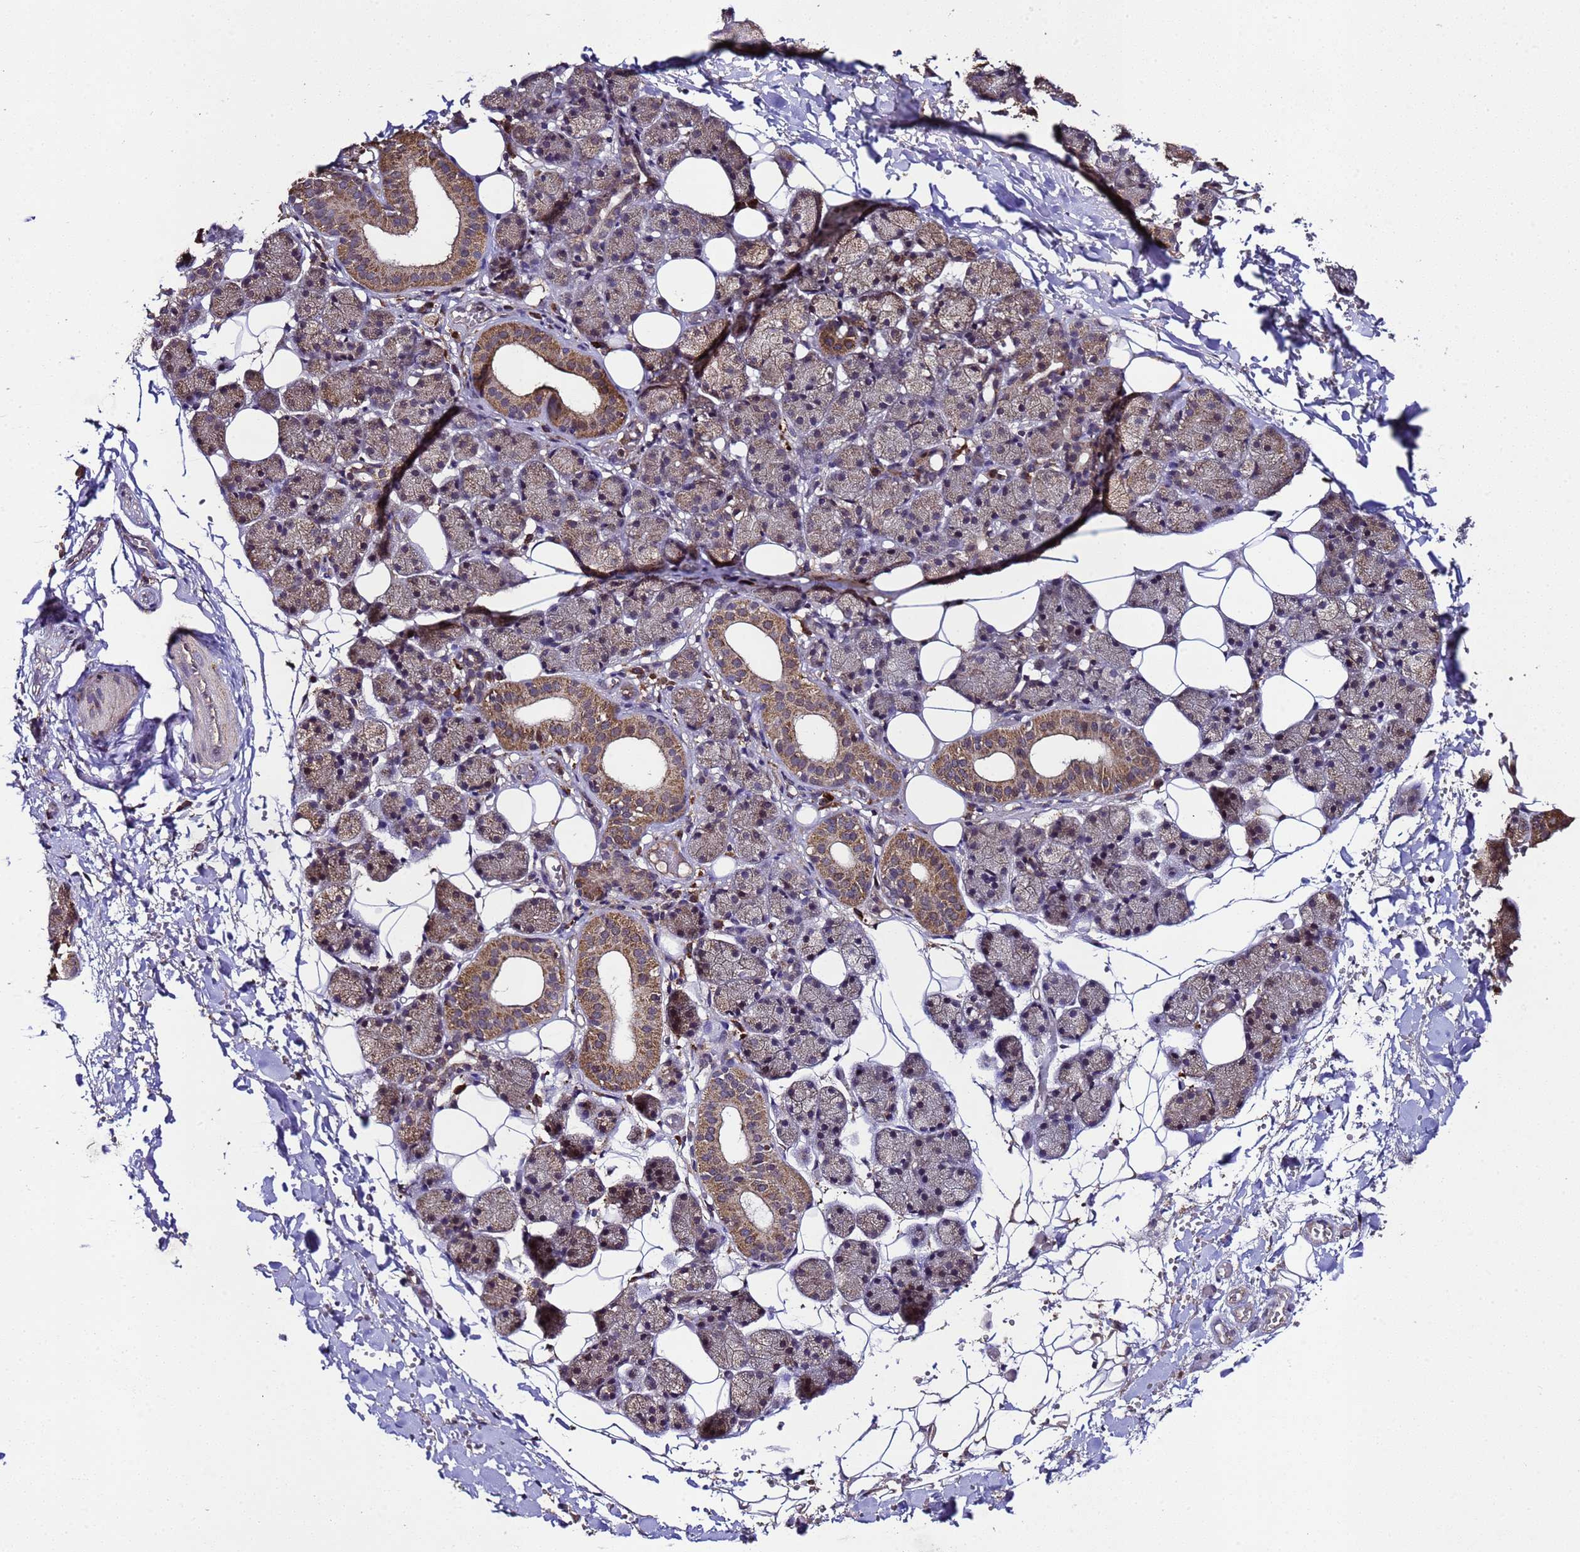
{"staining": {"intensity": "moderate", "quantity": "25%-75%", "location": "cytoplasmic/membranous"}, "tissue": "salivary gland", "cell_type": "Glandular cells", "image_type": "normal", "snomed": [{"axis": "morphology", "description": "Normal tissue, NOS"}, {"axis": "topography", "description": "Salivary gland"}], "caption": "A micrograph of human salivary gland stained for a protein exhibits moderate cytoplasmic/membranous brown staining in glandular cells.", "gene": "HSPBAP1", "patient": {"sex": "female", "age": 33}}